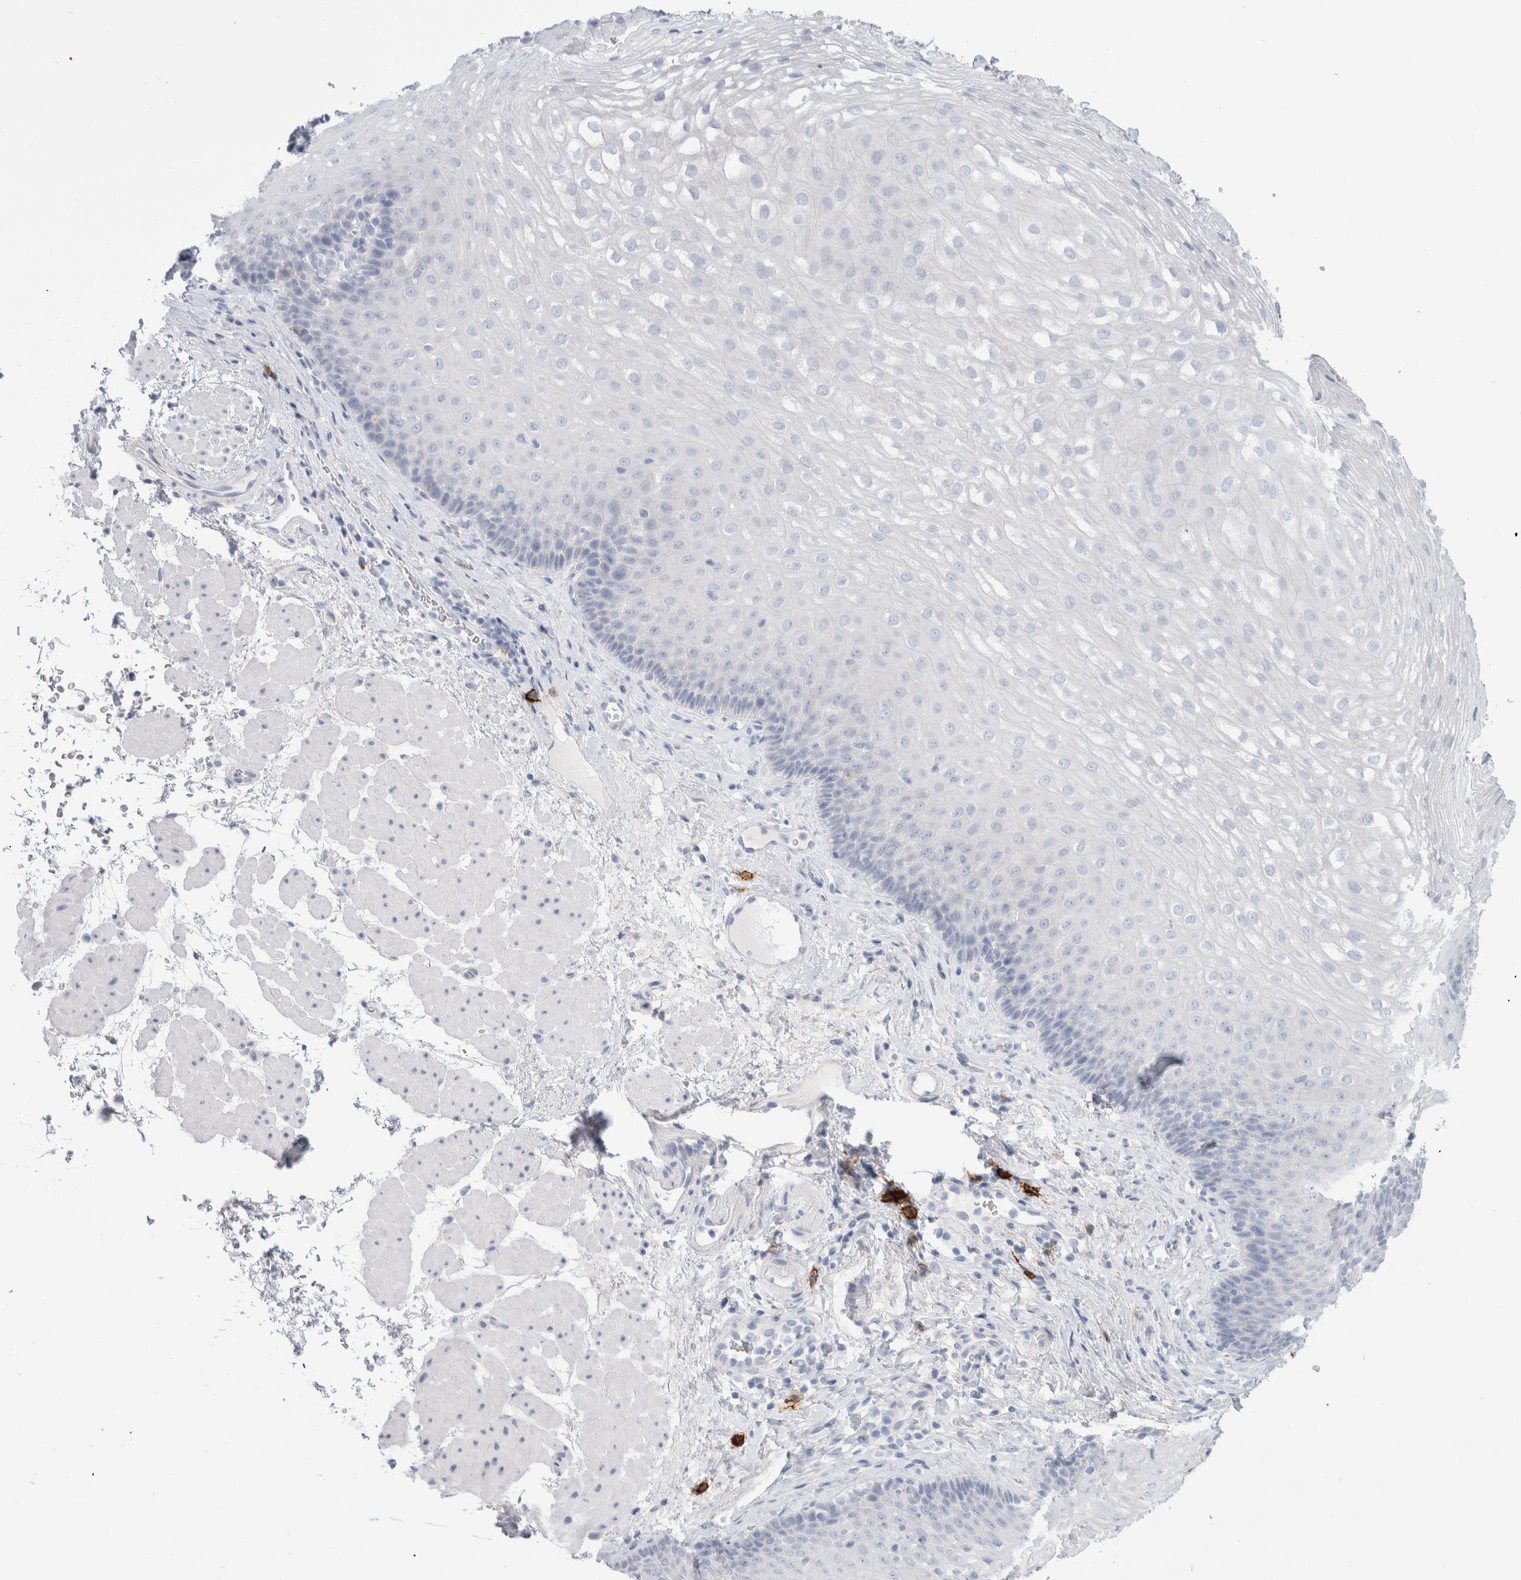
{"staining": {"intensity": "negative", "quantity": "none", "location": "none"}, "tissue": "esophagus", "cell_type": "Squamous epithelial cells", "image_type": "normal", "snomed": [{"axis": "morphology", "description": "Normal tissue, NOS"}, {"axis": "topography", "description": "Esophagus"}], "caption": "An IHC micrograph of normal esophagus is shown. There is no staining in squamous epithelial cells of esophagus.", "gene": "CD38", "patient": {"sex": "female", "age": 66}}